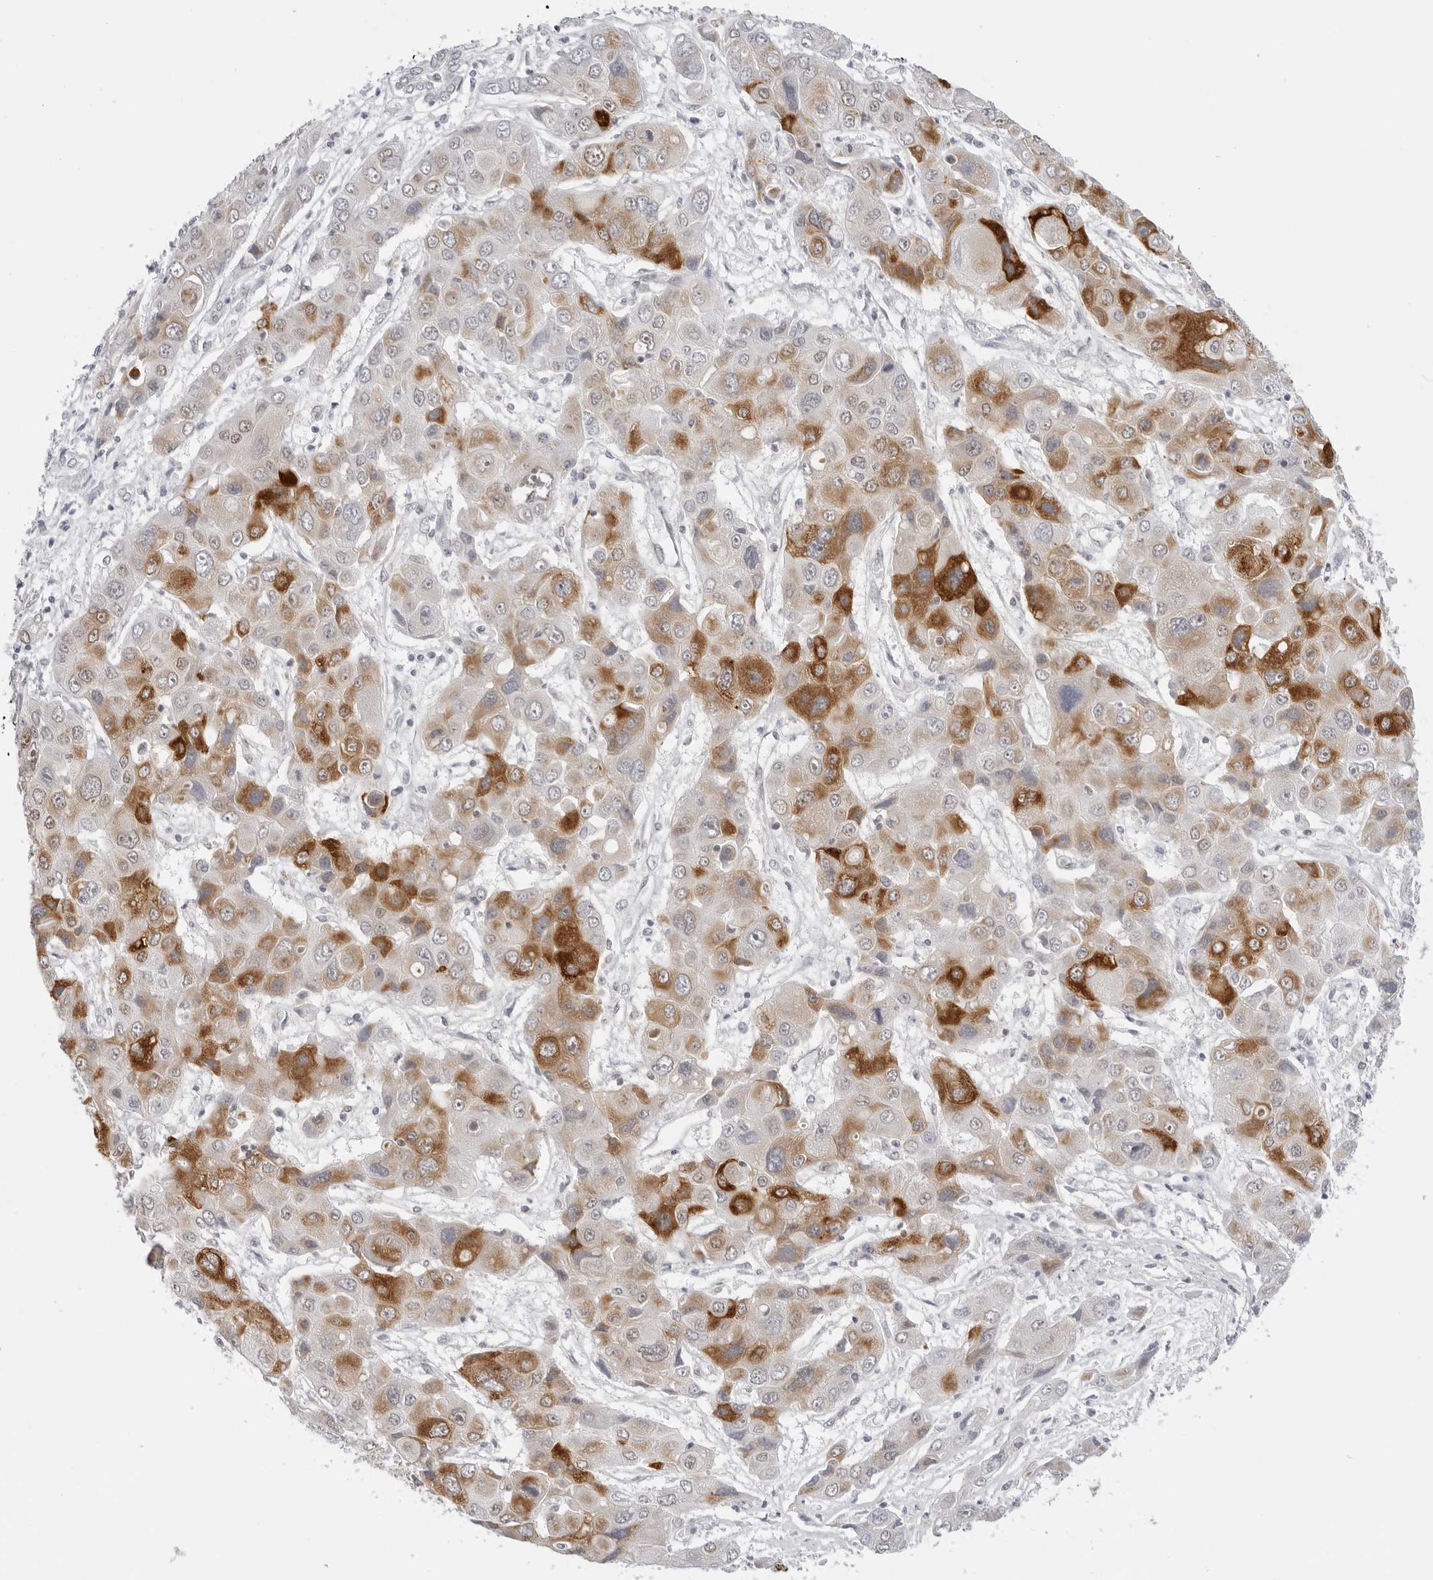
{"staining": {"intensity": "strong", "quantity": "25%-75%", "location": "cytoplasmic/membranous,nuclear"}, "tissue": "liver cancer", "cell_type": "Tumor cells", "image_type": "cancer", "snomed": [{"axis": "morphology", "description": "Cholangiocarcinoma"}, {"axis": "topography", "description": "Liver"}], "caption": "Liver cancer (cholangiocarcinoma) stained with a protein marker reveals strong staining in tumor cells.", "gene": "FOXK2", "patient": {"sex": "male", "age": 67}}